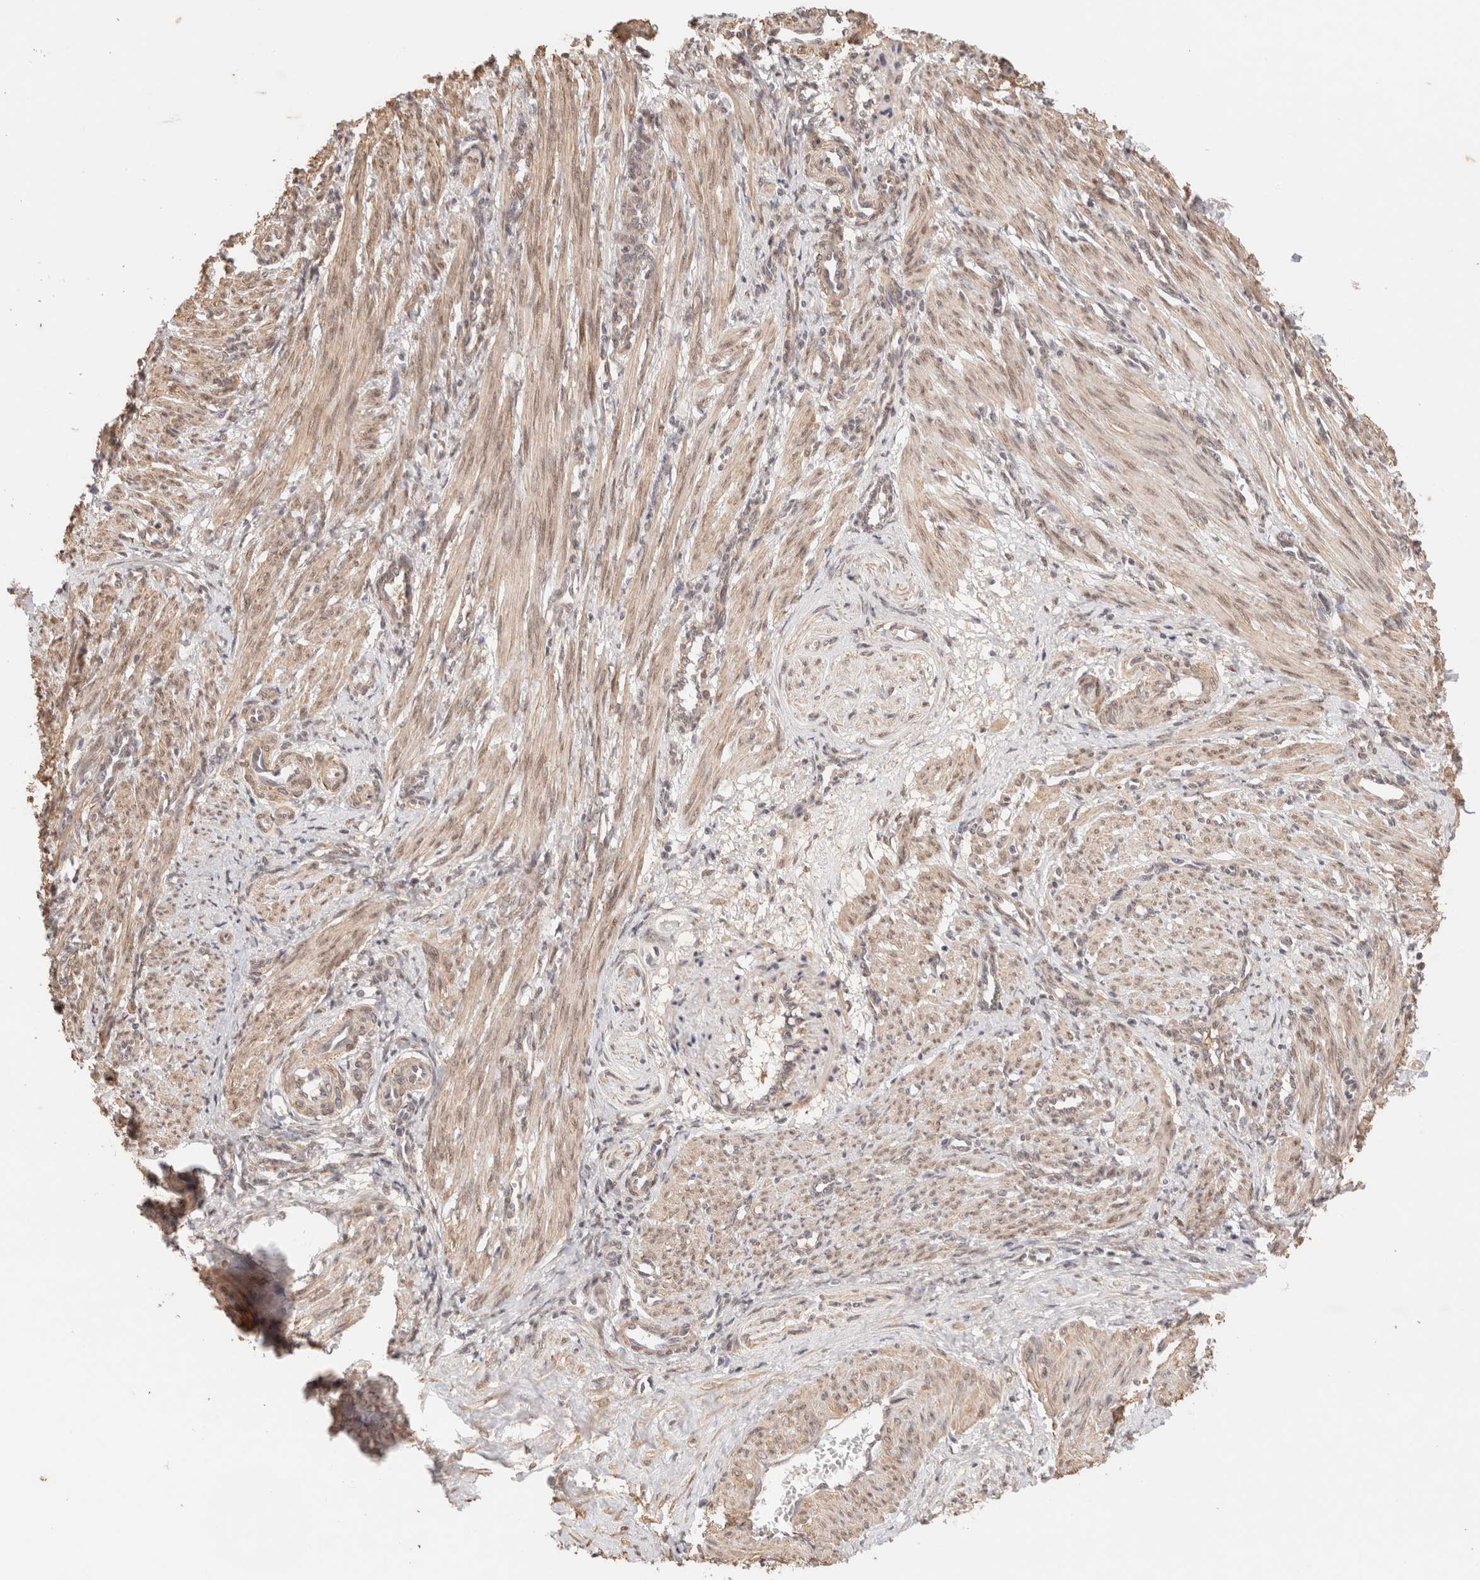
{"staining": {"intensity": "weak", "quantity": ">75%", "location": "cytoplasmic/membranous,nuclear"}, "tissue": "smooth muscle", "cell_type": "Smooth muscle cells", "image_type": "normal", "snomed": [{"axis": "morphology", "description": "Normal tissue, NOS"}, {"axis": "topography", "description": "Endometrium"}], "caption": "Immunohistochemical staining of unremarkable smooth muscle displays low levels of weak cytoplasmic/membranous,nuclear positivity in approximately >75% of smooth muscle cells.", "gene": "BRPF3", "patient": {"sex": "female", "age": 33}}